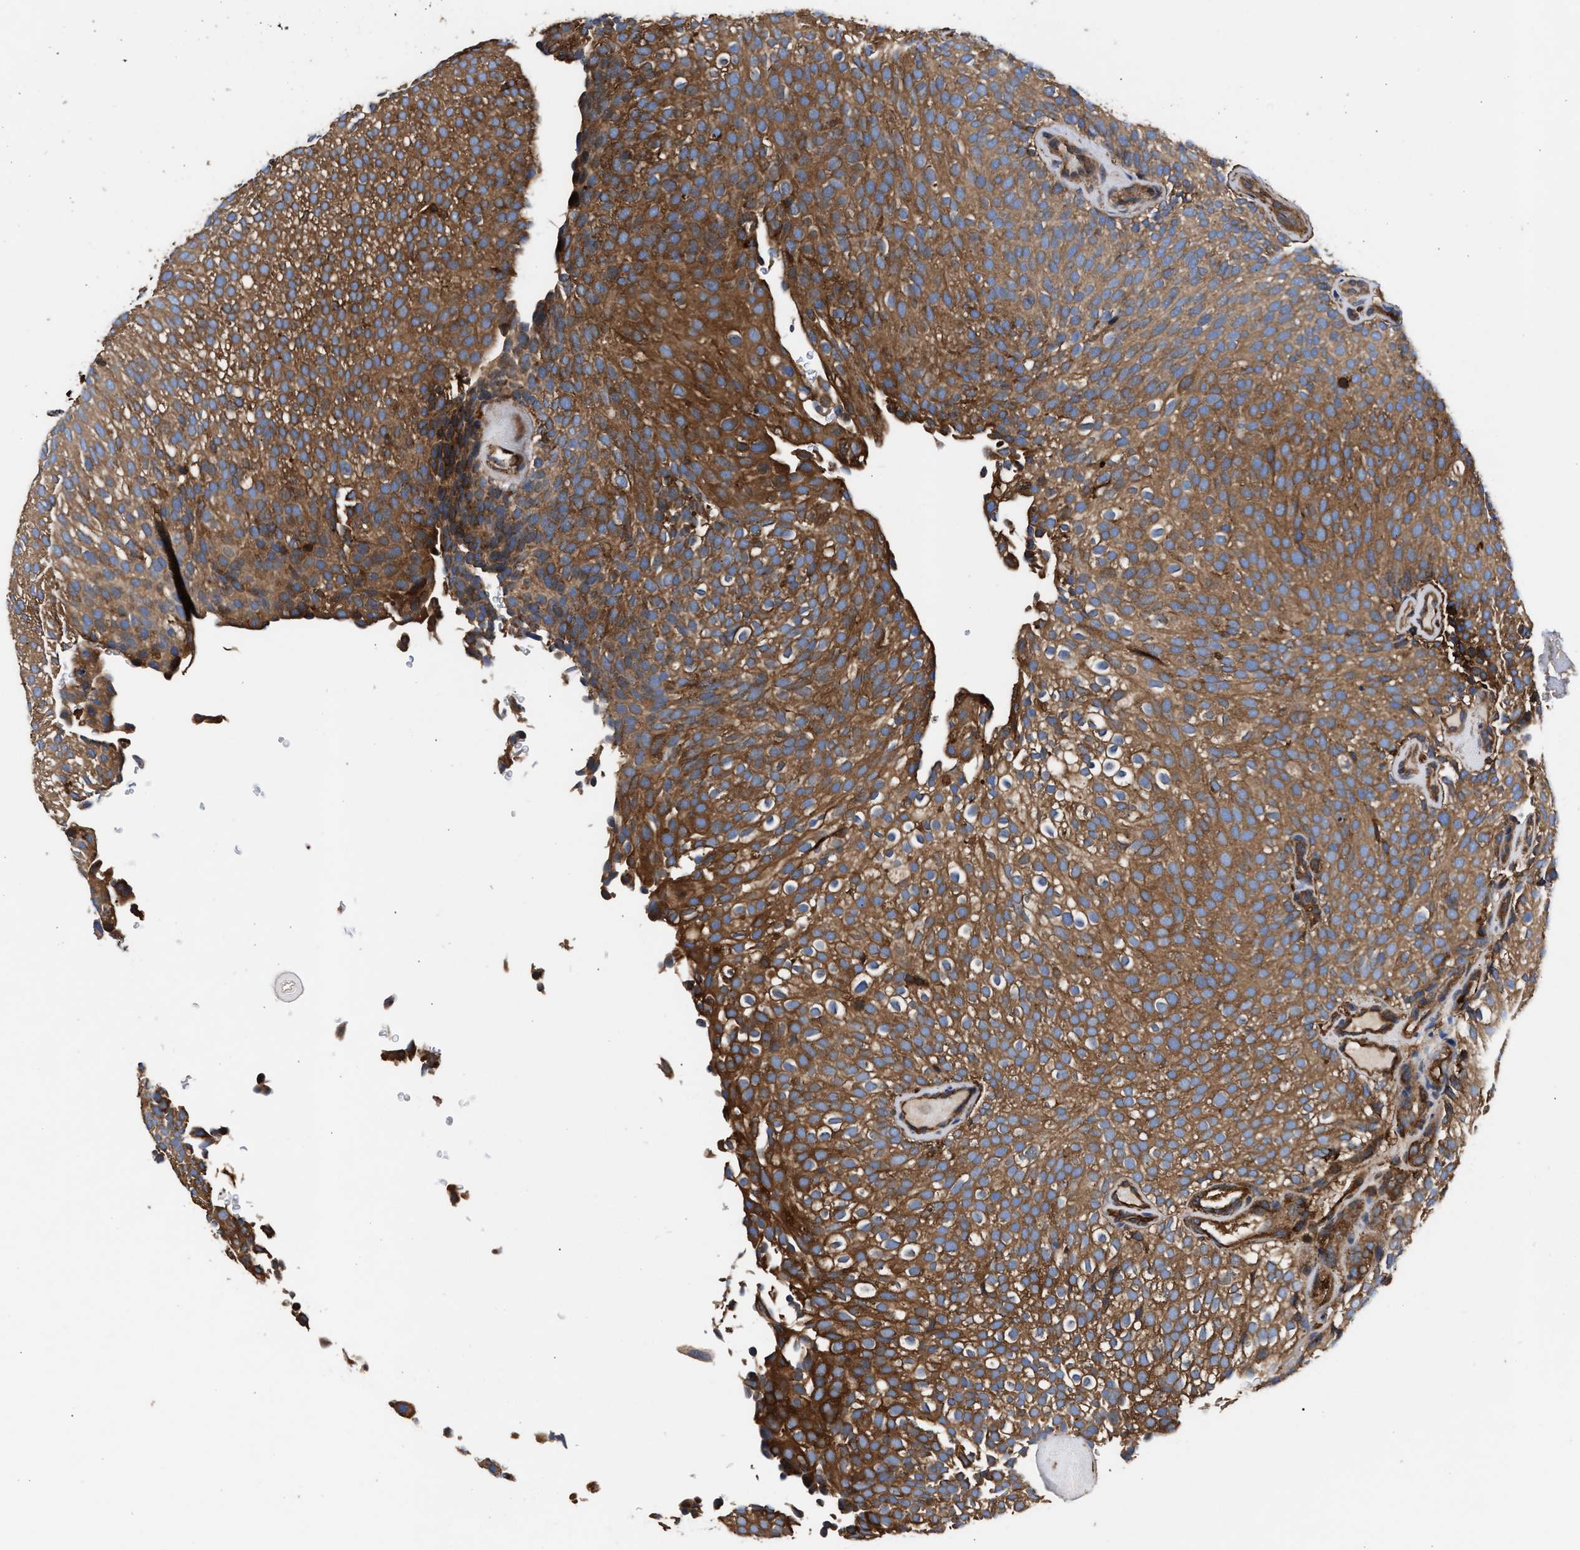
{"staining": {"intensity": "moderate", "quantity": ">75%", "location": "cytoplasmic/membranous"}, "tissue": "urothelial cancer", "cell_type": "Tumor cells", "image_type": "cancer", "snomed": [{"axis": "morphology", "description": "Urothelial carcinoma, Low grade"}, {"axis": "topography", "description": "Urinary bladder"}], "caption": "Human urothelial cancer stained with a protein marker shows moderate staining in tumor cells.", "gene": "KYAT1", "patient": {"sex": "male", "age": 78}}